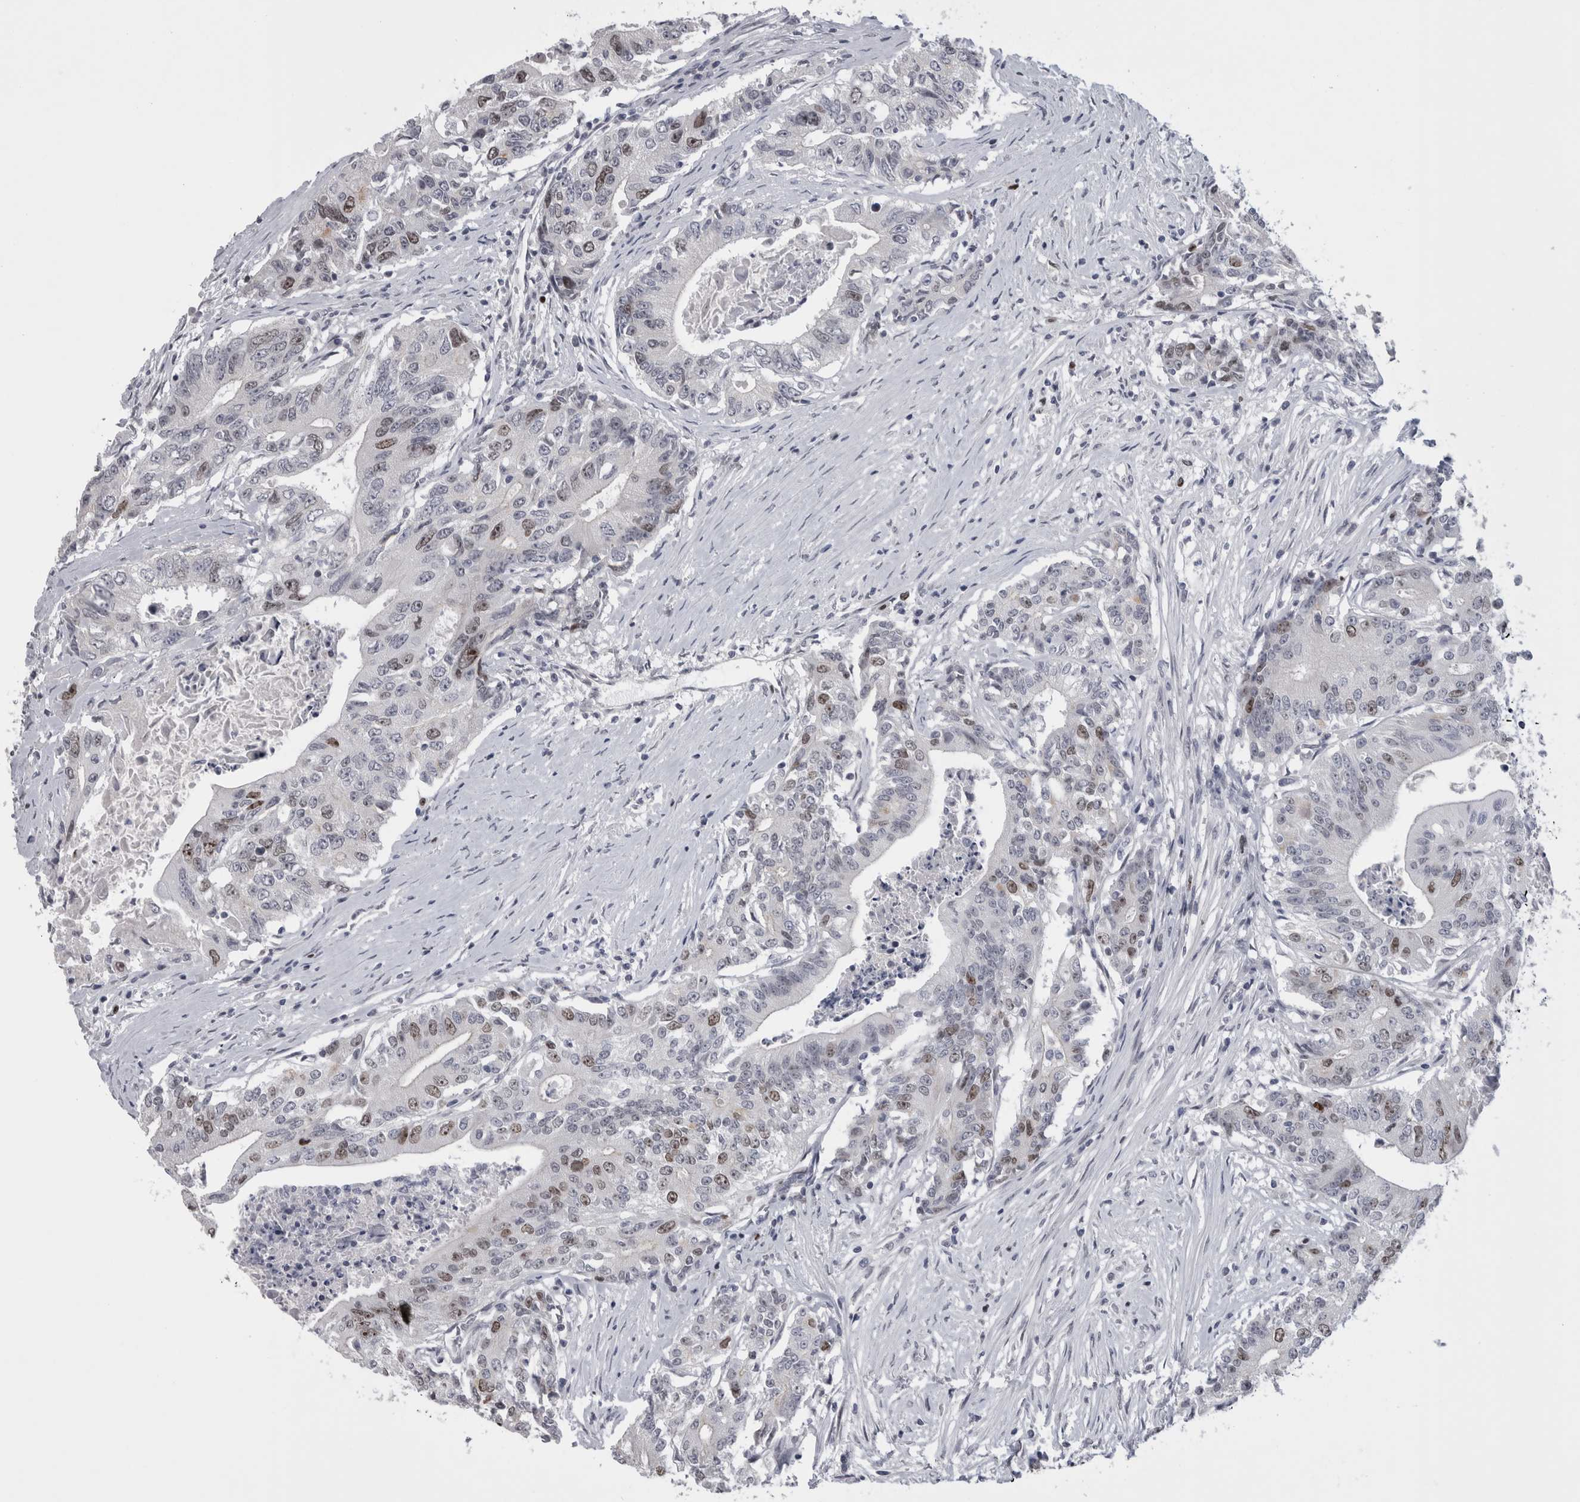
{"staining": {"intensity": "moderate", "quantity": "25%-75%", "location": "nuclear"}, "tissue": "colorectal cancer", "cell_type": "Tumor cells", "image_type": "cancer", "snomed": [{"axis": "morphology", "description": "Adenocarcinoma, NOS"}, {"axis": "topography", "description": "Colon"}], "caption": "A medium amount of moderate nuclear positivity is present in approximately 25%-75% of tumor cells in adenocarcinoma (colorectal) tissue. (IHC, brightfield microscopy, high magnification).", "gene": "KIF18B", "patient": {"sex": "female", "age": 77}}